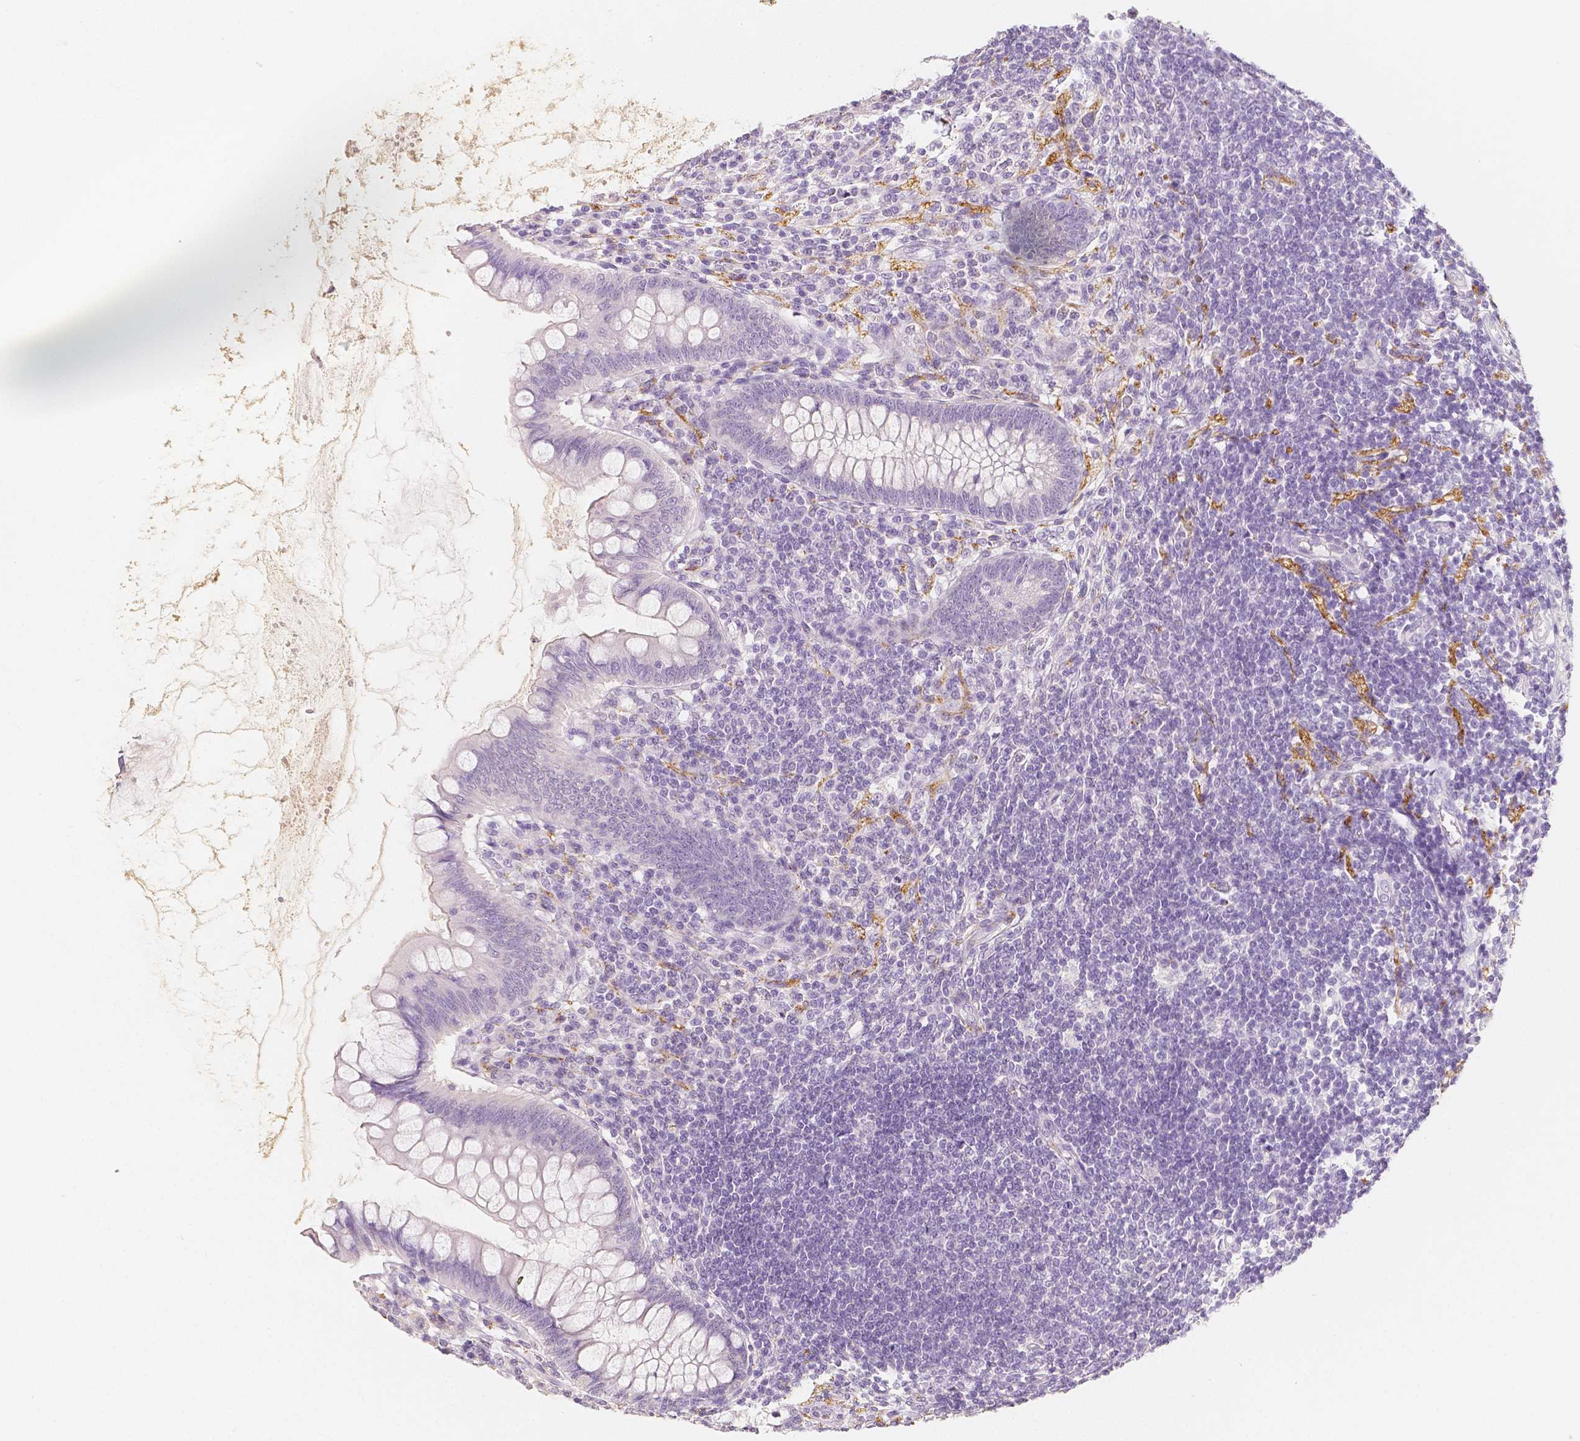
{"staining": {"intensity": "negative", "quantity": "none", "location": "none"}, "tissue": "appendix", "cell_type": "Glandular cells", "image_type": "normal", "snomed": [{"axis": "morphology", "description": "Normal tissue, NOS"}, {"axis": "topography", "description": "Appendix"}], "caption": "The histopathology image reveals no staining of glandular cells in unremarkable appendix.", "gene": "NECAB2", "patient": {"sex": "female", "age": 57}}